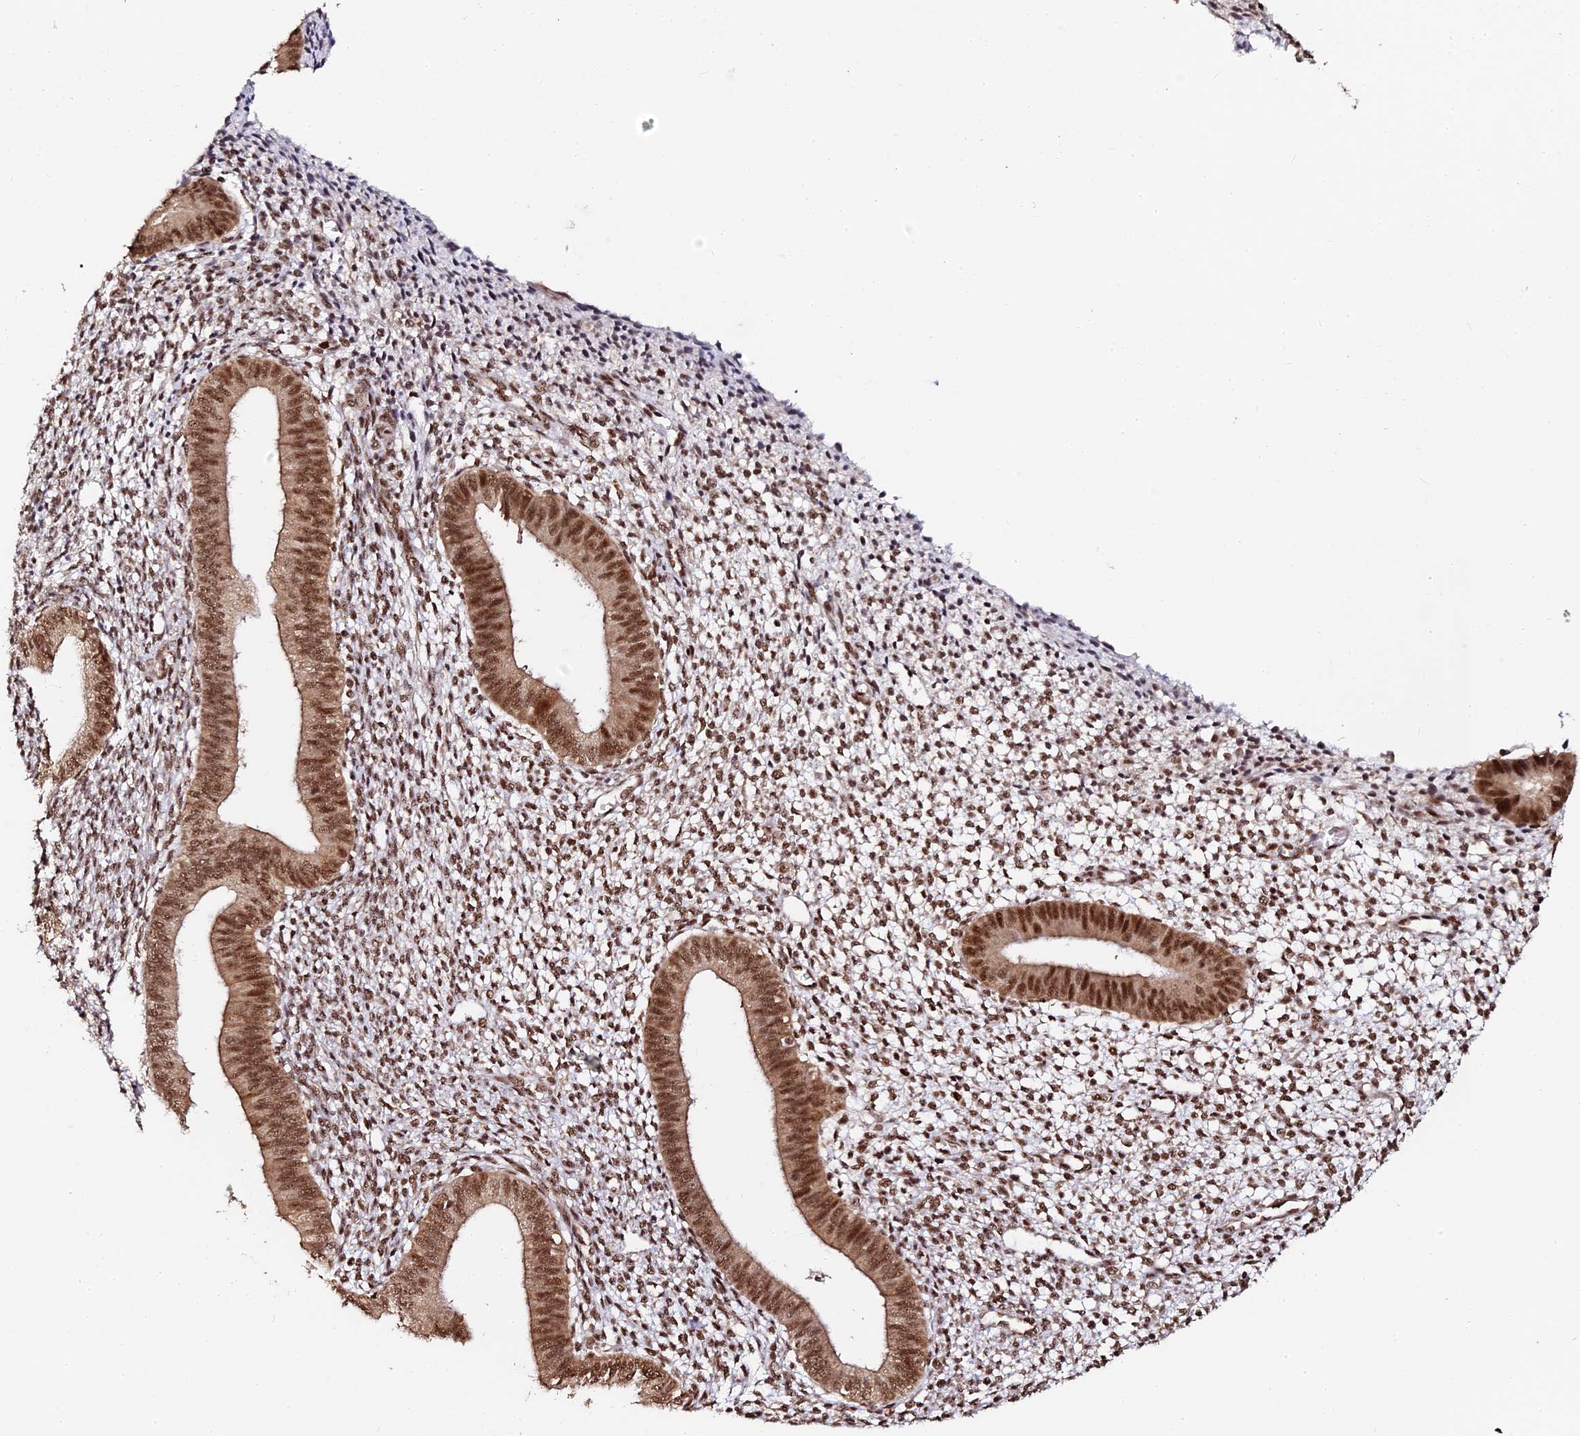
{"staining": {"intensity": "moderate", "quantity": ">75%", "location": "nuclear"}, "tissue": "endometrium", "cell_type": "Cells in endometrial stroma", "image_type": "normal", "snomed": [{"axis": "morphology", "description": "Normal tissue, NOS"}, {"axis": "topography", "description": "Endometrium"}], "caption": "A medium amount of moderate nuclear positivity is appreciated in about >75% of cells in endometrial stroma in normal endometrium.", "gene": "MCRS1", "patient": {"sex": "female", "age": 46}}